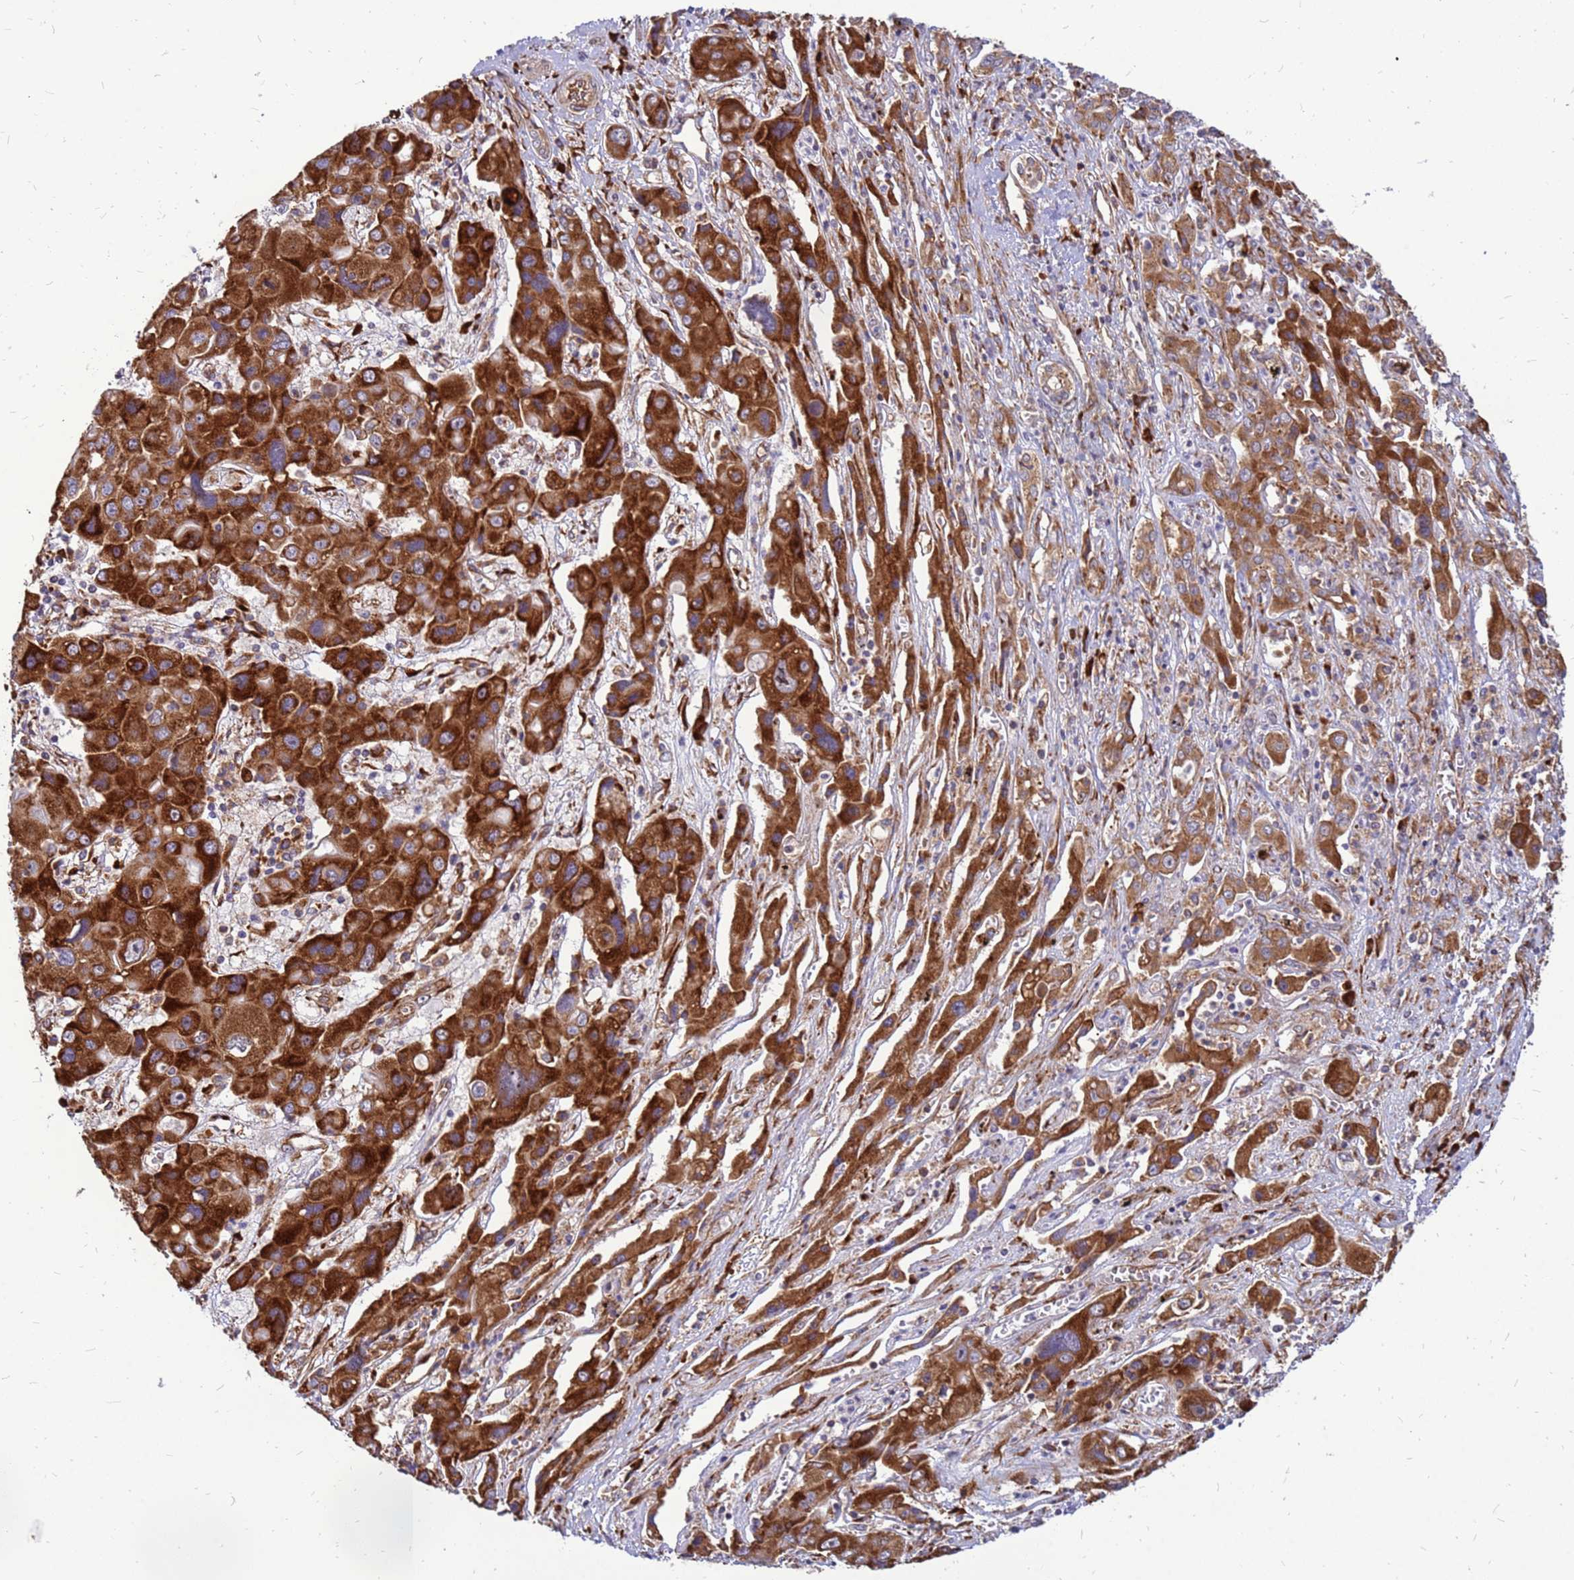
{"staining": {"intensity": "strong", "quantity": ">75%", "location": "cytoplasmic/membranous"}, "tissue": "liver cancer", "cell_type": "Tumor cells", "image_type": "cancer", "snomed": [{"axis": "morphology", "description": "Cholangiocarcinoma"}, {"axis": "topography", "description": "Liver"}], "caption": "IHC staining of liver cancer, which exhibits high levels of strong cytoplasmic/membranous positivity in about >75% of tumor cells indicating strong cytoplasmic/membranous protein expression. The staining was performed using DAB (3,3'-diaminobenzidine) (brown) for protein detection and nuclei were counterstained in hematoxylin (blue).", "gene": "RPL8", "patient": {"sex": "male", "age": 67}}